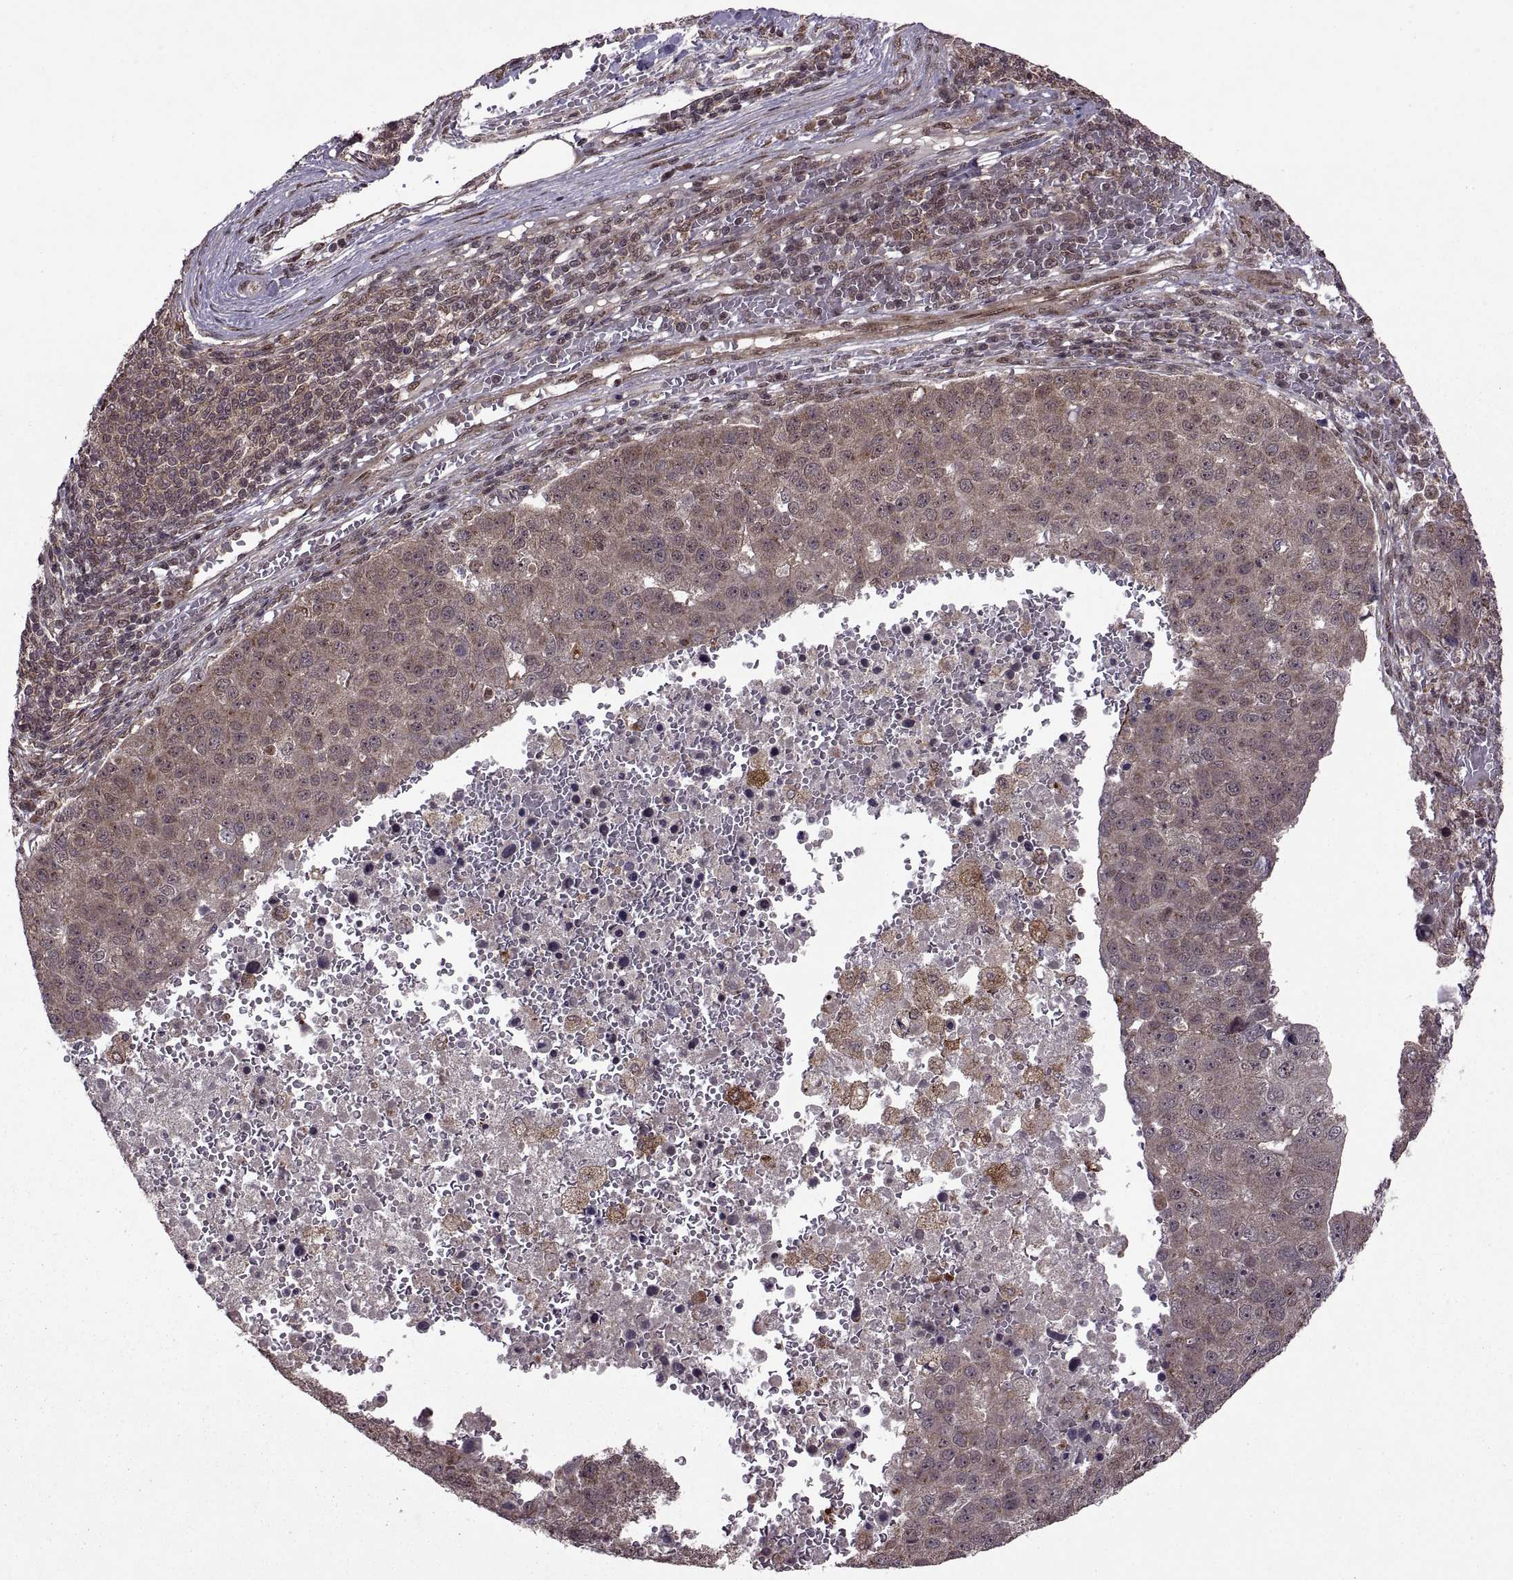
{"staining": {"intensity": "weak", "quantity": ">75%", "location": "cytoplasmic/membranous"}, "tissue": "pancreatic cancer", "cell_type": "Tumor cells", "image_type": "cancer", "snomed": [{"axis": "morphology", "description": "Adenocarcinoma, NOS"}, {"axis": "topography", "description": "Pancreas"}], "caption": "An image showing weak cytoplasmic/membranous expression in approximately >75% of tumor cells in adenocarcinoma (pancreatic), as visualized by brown immunohistochemical staining.", "gene": "PTOV1", "patient": {"sex": "female", "age": 61}}